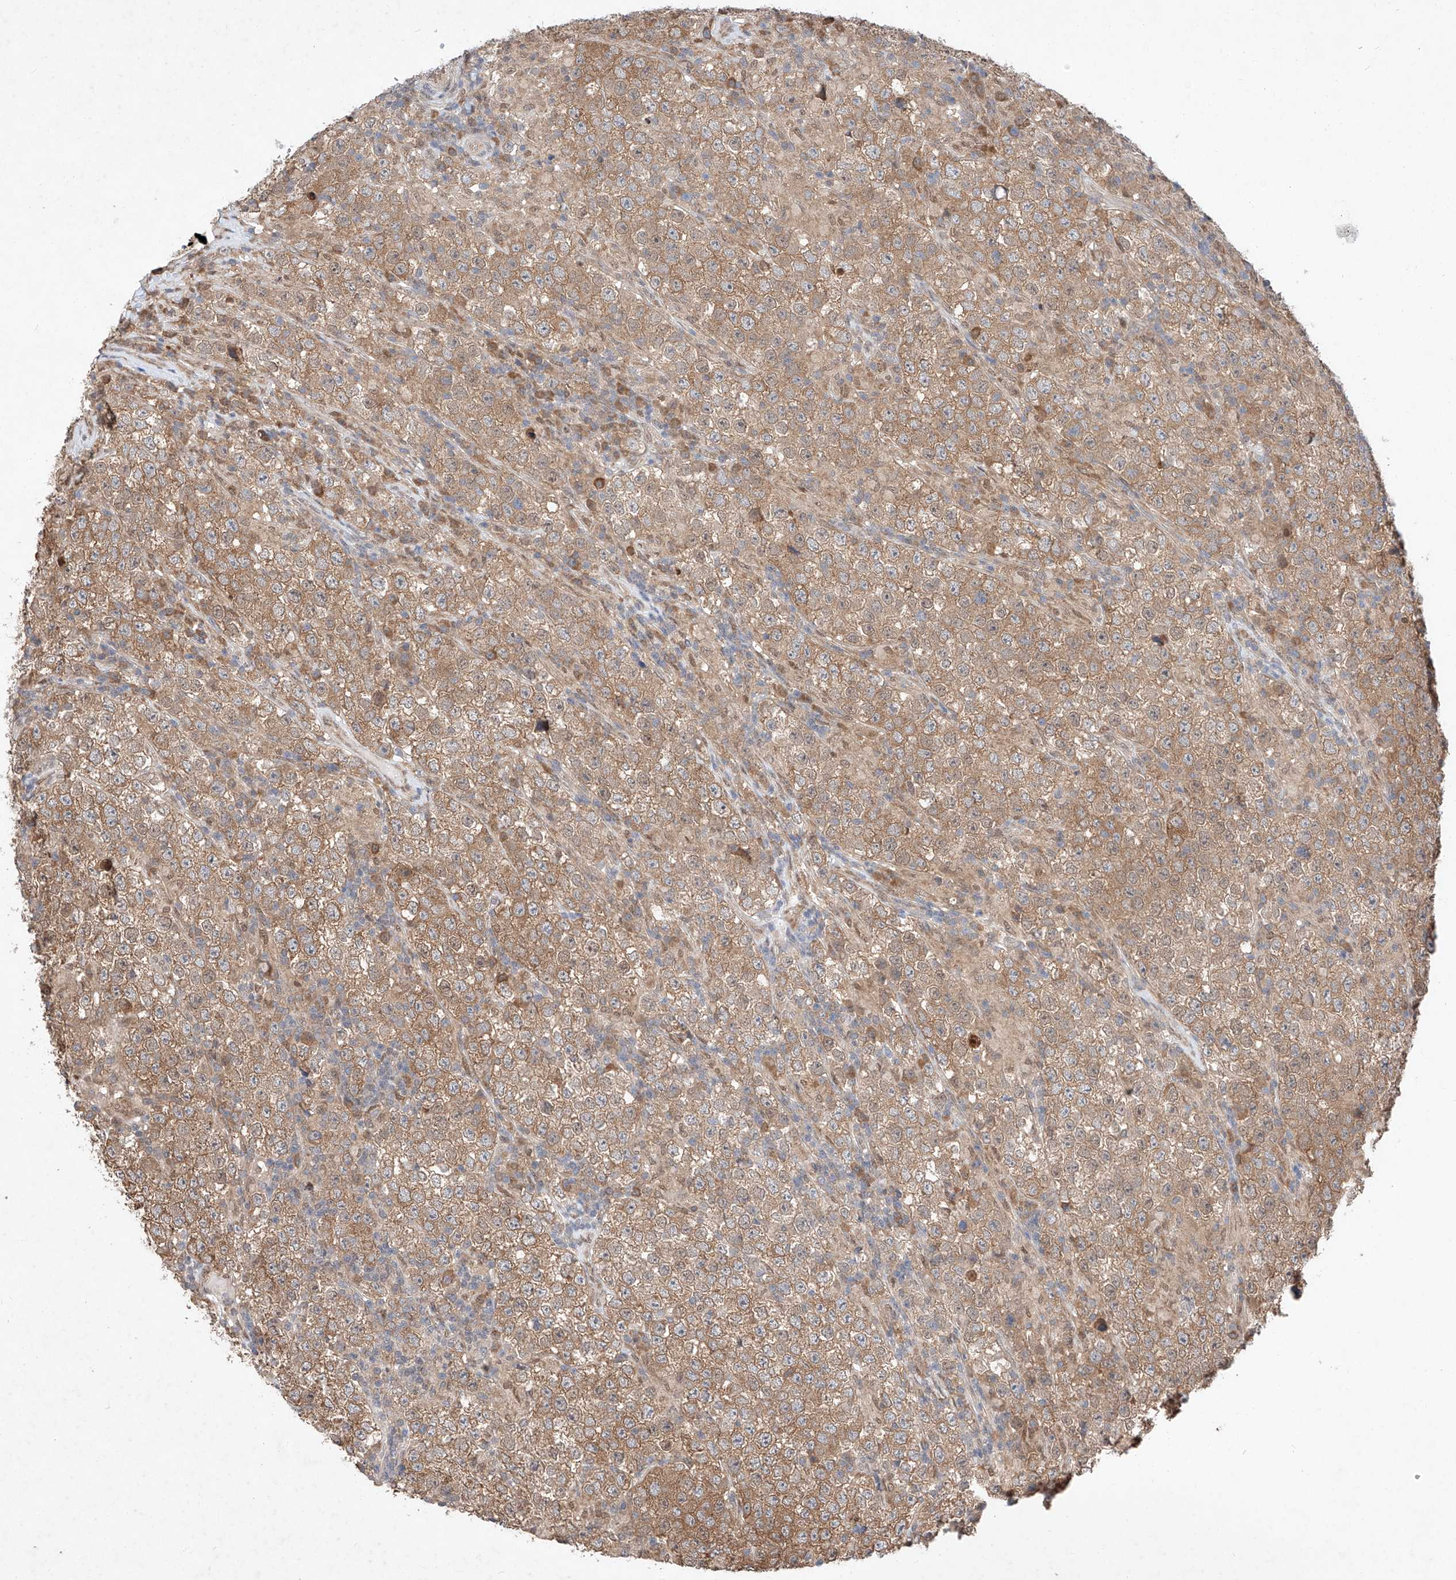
{"staining": {"intensity": "moderate", "quantity": ">75%", "location": "cytoplasmic/membranous"}, "tissue": "testis cancer", "cell_type": "Tumor cells", "image_type": "cancer", "snomed": [{"axis": "morphology", "description": "Normal tissue, NOS"}, {"axis": "morphology", "description": "Urothelial carcinoma, High grade"}, {"axis": "morphology", "description": "Seminoma, NOS"}, {"axis": "morphology", "description": "Carcinoma, Embryonal, NOS"}, {"axis": "topography", "description": "Urinary bladder"}, {"axis": "topography", "description": "Testis"}], "caption": "The image displays staining of testis cancer (embryonal carcinoma), revealing moderate cytoplasmic/membranous protein positivity (brown color) within tumor cells. Immunohistochemistry stains the protein in brown and the nuclei are stained blue.", "gene": "ZSCAN4", "patient": {"sex": "male", "age": 41}}